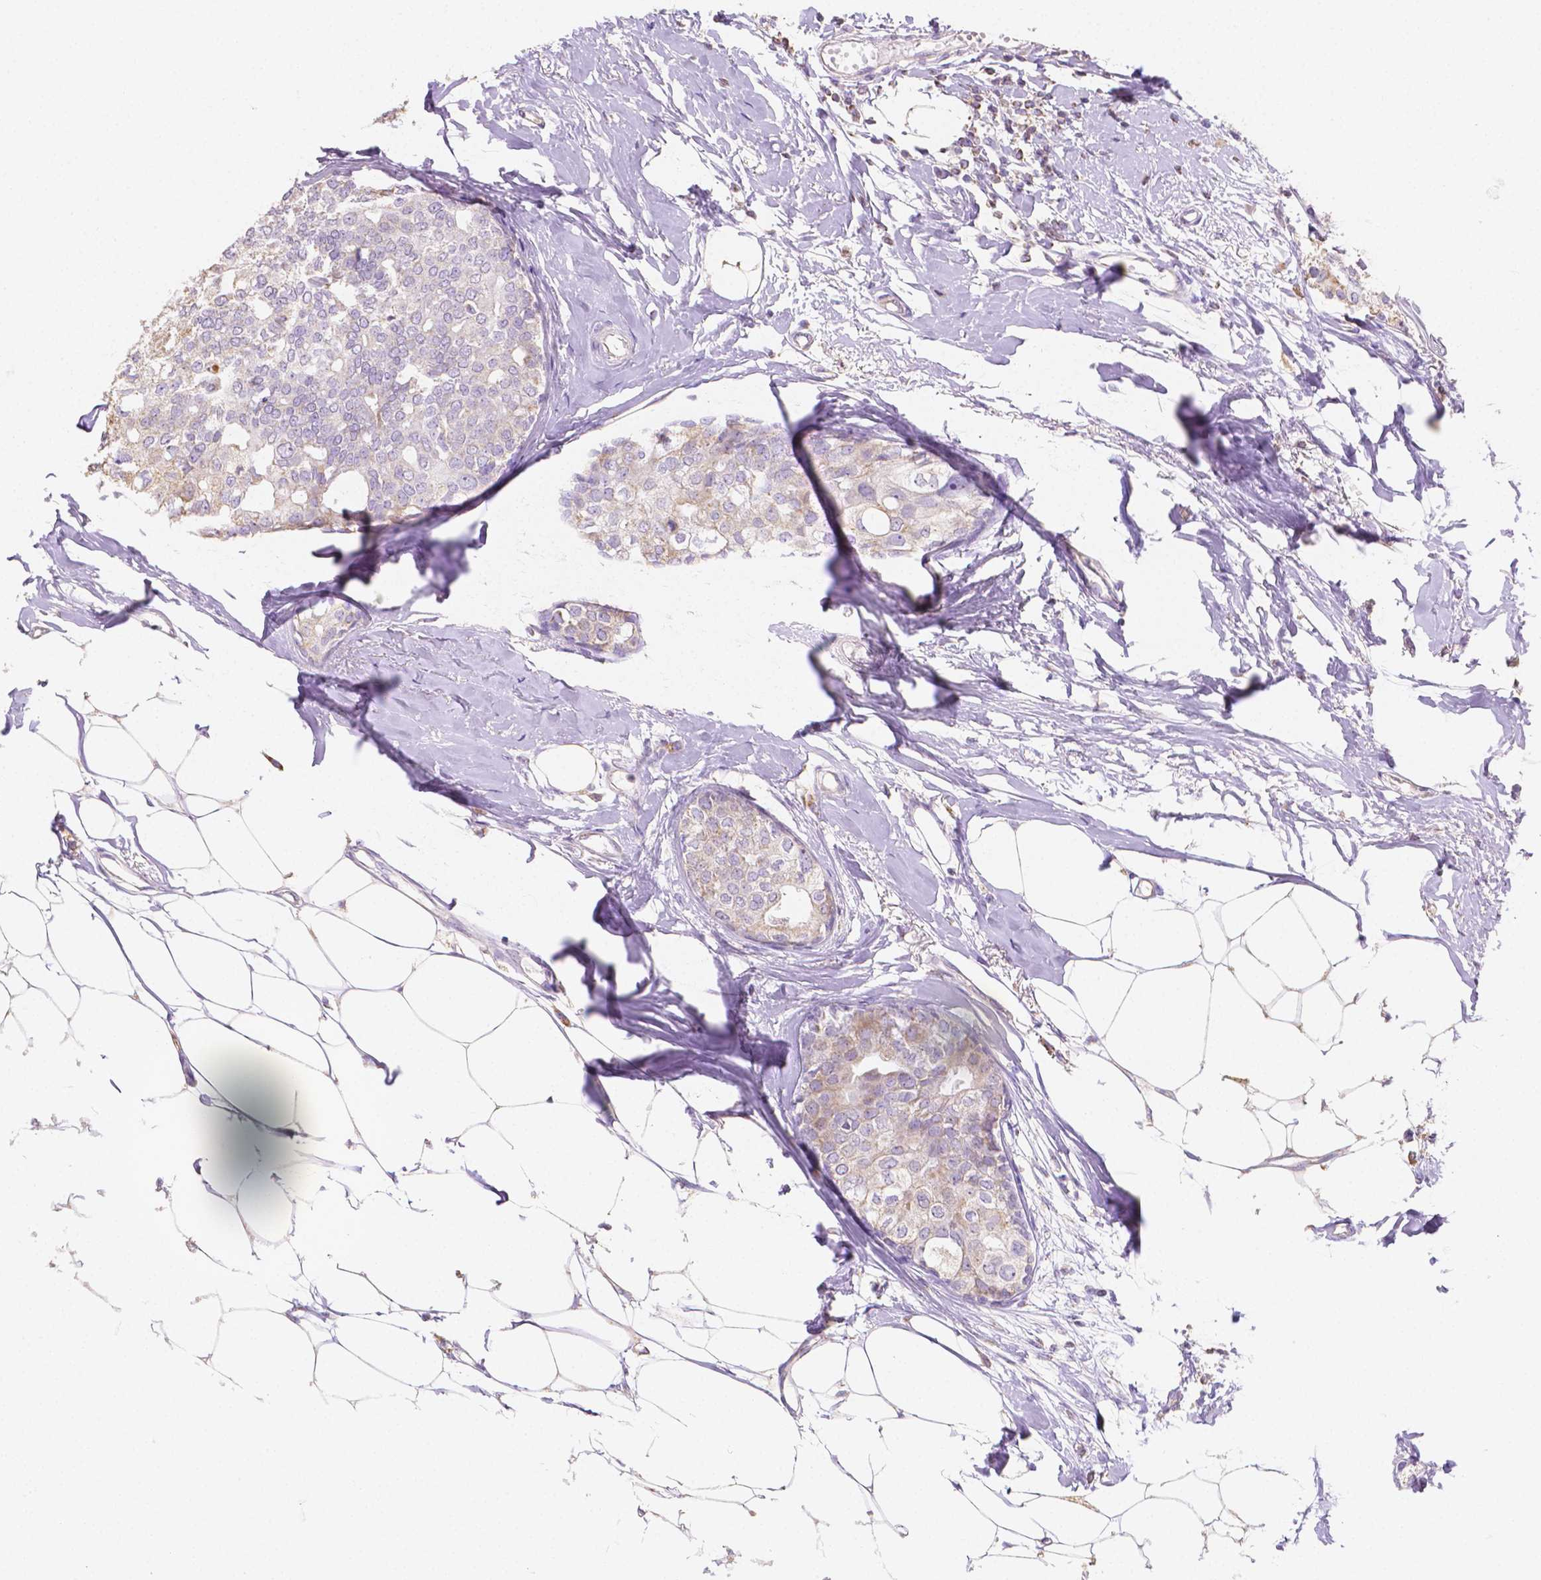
{"staining": {"intensity": "weak", "quantity": "<25%", "location": "cytoplasmic/membranous"}, "tissue": "breast cancer", "cell_type": "Tumor cells", "image_type": "cancer", "snomed": [{"axis": "morphology", "description": "Duct carcinoma"}, {"axis": "topography", "description": "Breast"}], "caption": "Tumor cells are negative for brown protein staining in breast cancer. The staining was performed using DAB to visualize the protein expression in brown, while the nuclei were stained in blue with hematoxylin (Magnification: 20x).", "gene": "TMEM130", "patient": {"sex": "female", "age": 40}}